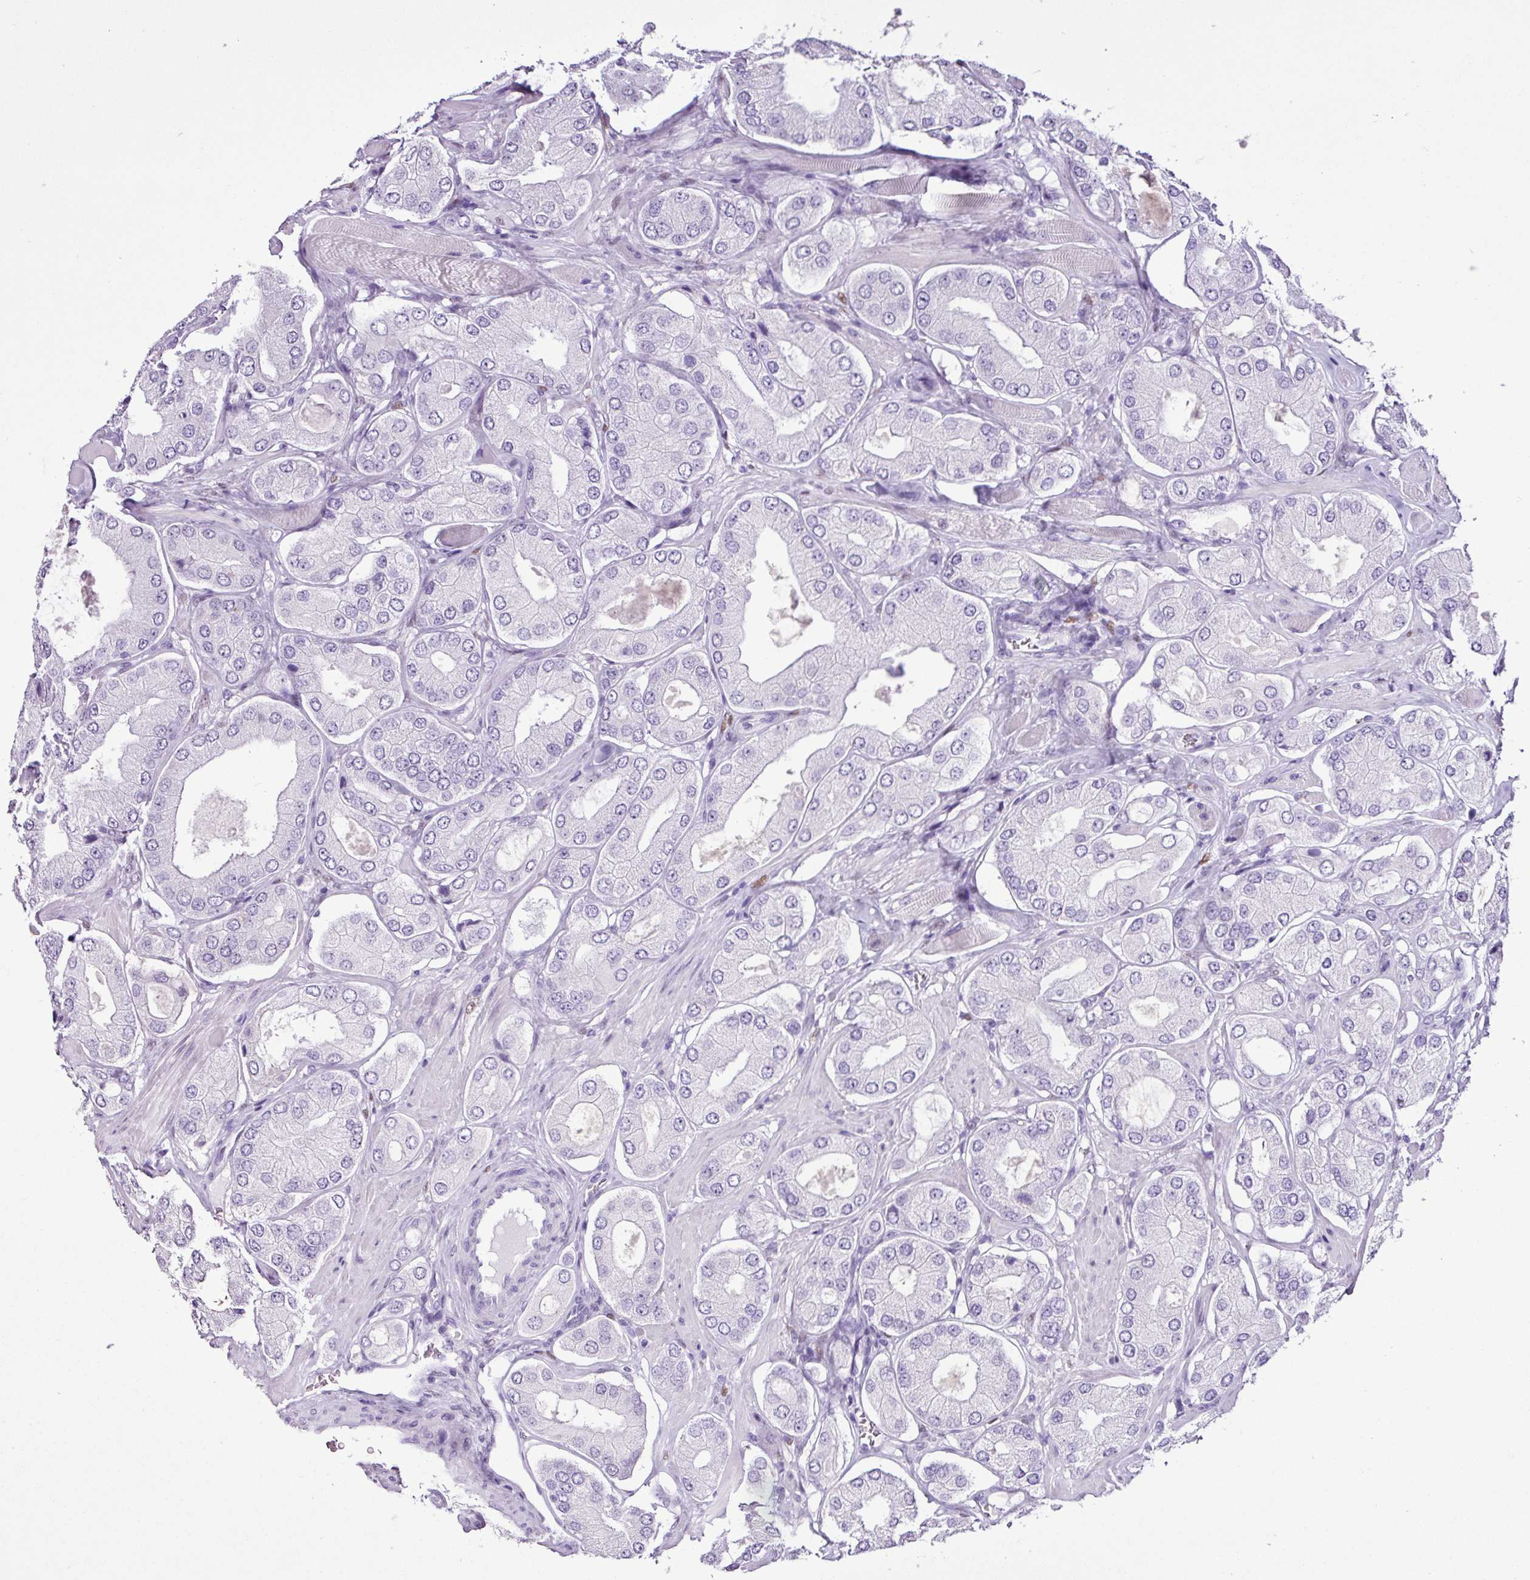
{"staining": {"intensity": "negative", "quantity": "none", "location": "none"}, "tissue": "prostate cancer", "cell_type": "Tumor cells", "image_type": "cancer", "snomed": [{"axis": "morphology", "description": "Adenocarcinoma, Low grade"}, {"axis": "topography", "description": "Prostate"}], "caption": "This is an immunohistochemistry histopathology image of prostate adenocarcinoma (low-grade). There is no positivity in tumor cells.", "gene": "PGR", "patient": {"sex": "male", "age": 42}}